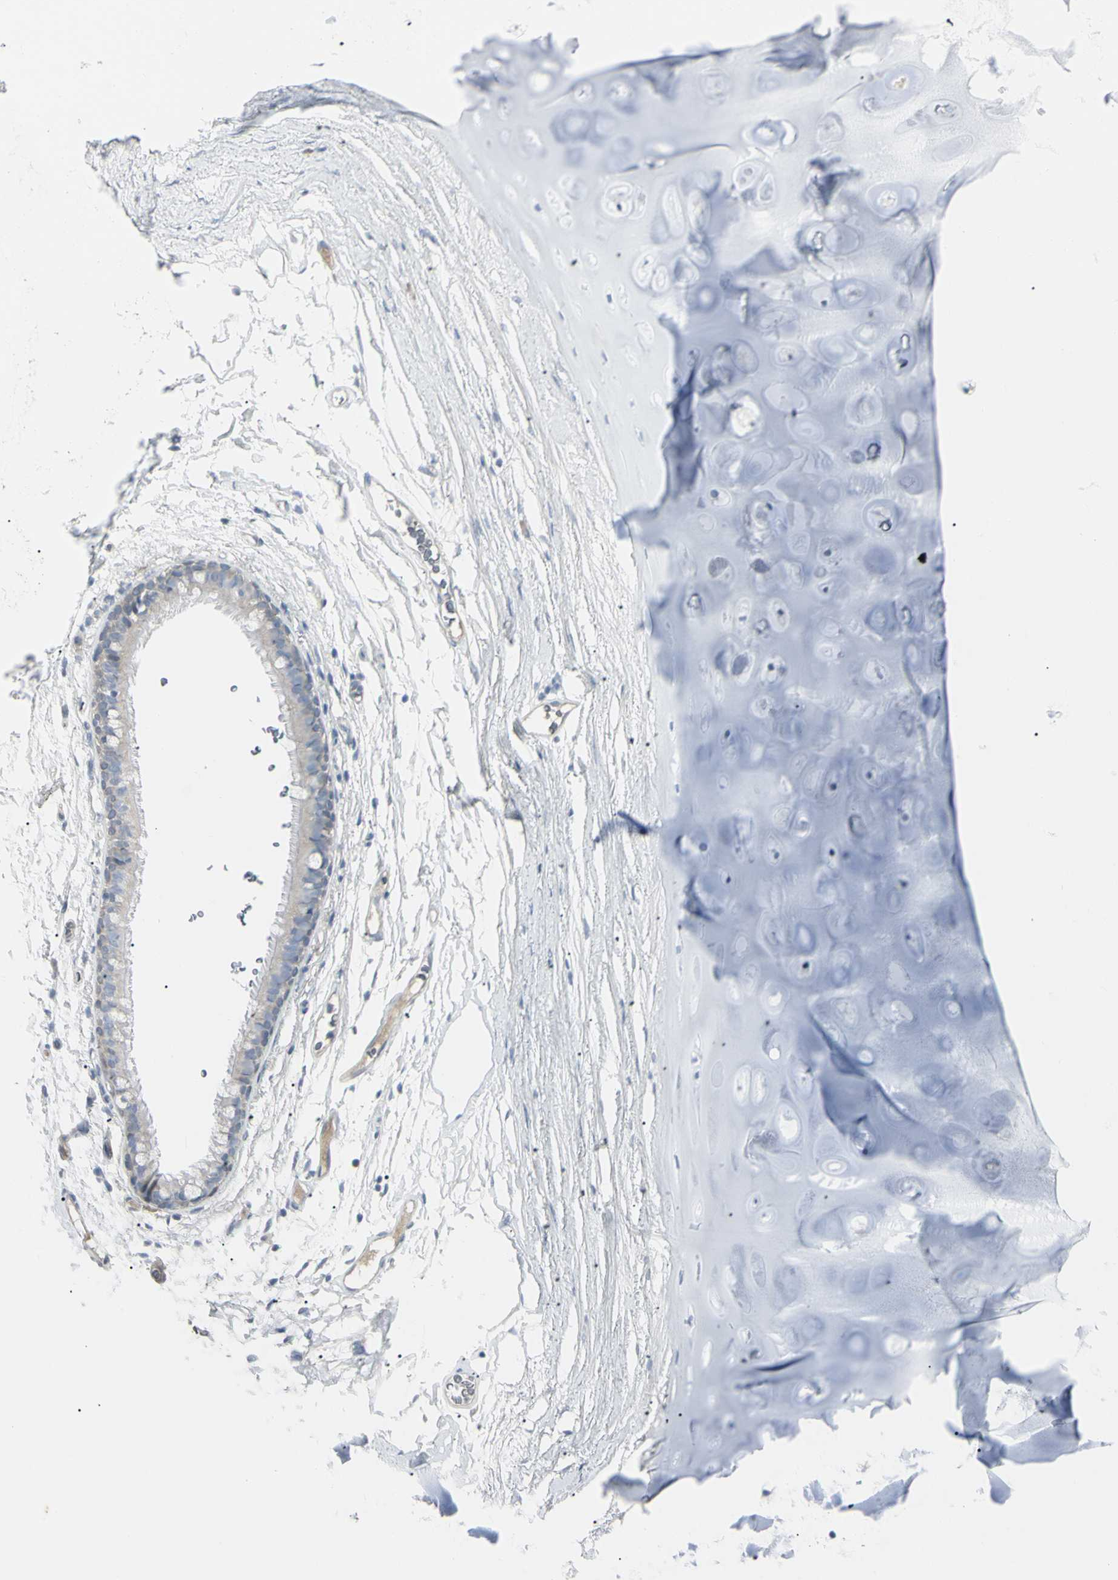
{"staining": {"intensity": "negative", "quantity": "none", "location": "none"}, "tissue": "adipose tissue", "cell_type": "Adipocytes", "image_type": "normal", "snomed": [{"axis": "morphology", "description": "Normal tissue, NOS"}, {"axis": "topography", "description": "Bronchus"}], "caption": "A high-resolution histopathology image shows IHC staining of normal adipose tissue, which reveals no significant positivity in adipocytes. (Stains: DAB immunohistochemistry with hematoxylin counter stain, Microscopy: brightfield microscopy at high magnification).", "gene": "PIP", "patient": {"sex": "female", "age": 73}}